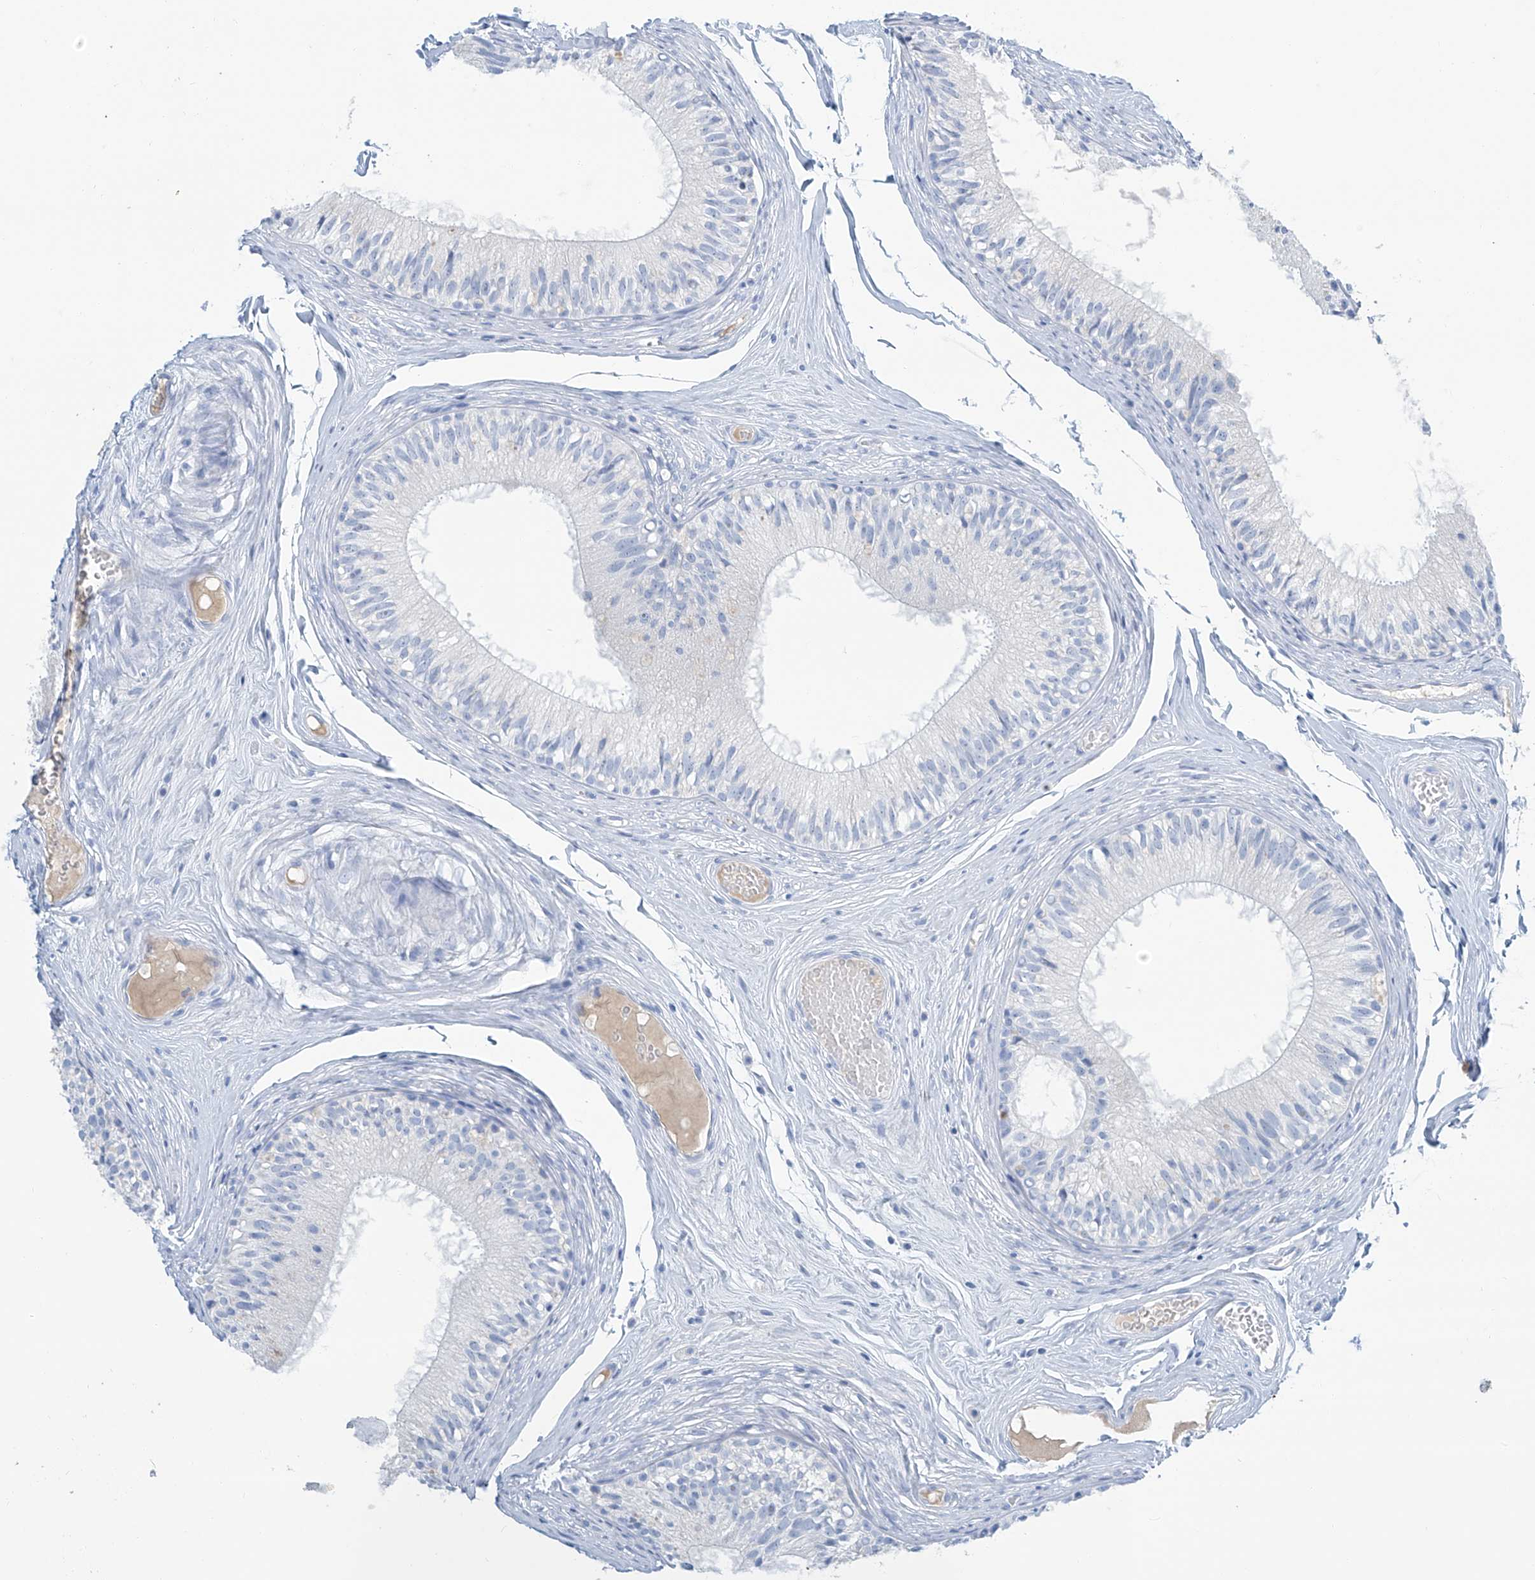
{"staining": {"intensity": "negative", "quantity": "none", "location": "none"}, "tissue": "epididymis", "cell_type": "Glandular cells", "image_type": "normal", "snomed": [{"axis": "morphology", "description": "Normal tissue, NOS"}, {"axis": "morphology", "description": "Seminoma in situ"}, {"axis": "topography", "description": "Testis"}, {"axis": "topography", "description": "Epididymis"}], "caption": "A high-resolution photomicrograph shows IHC staining of benign epididymis, which demonstrates no significant staining in glandular cells. Brightfield microscopy of IHC stained with DAB (3,3'-diaminobenzidine) (brown) and hematoxylin (blue), captured at high magnification.", "gene": "SGO2", "patient": {"sex": "male", "age": 28}}